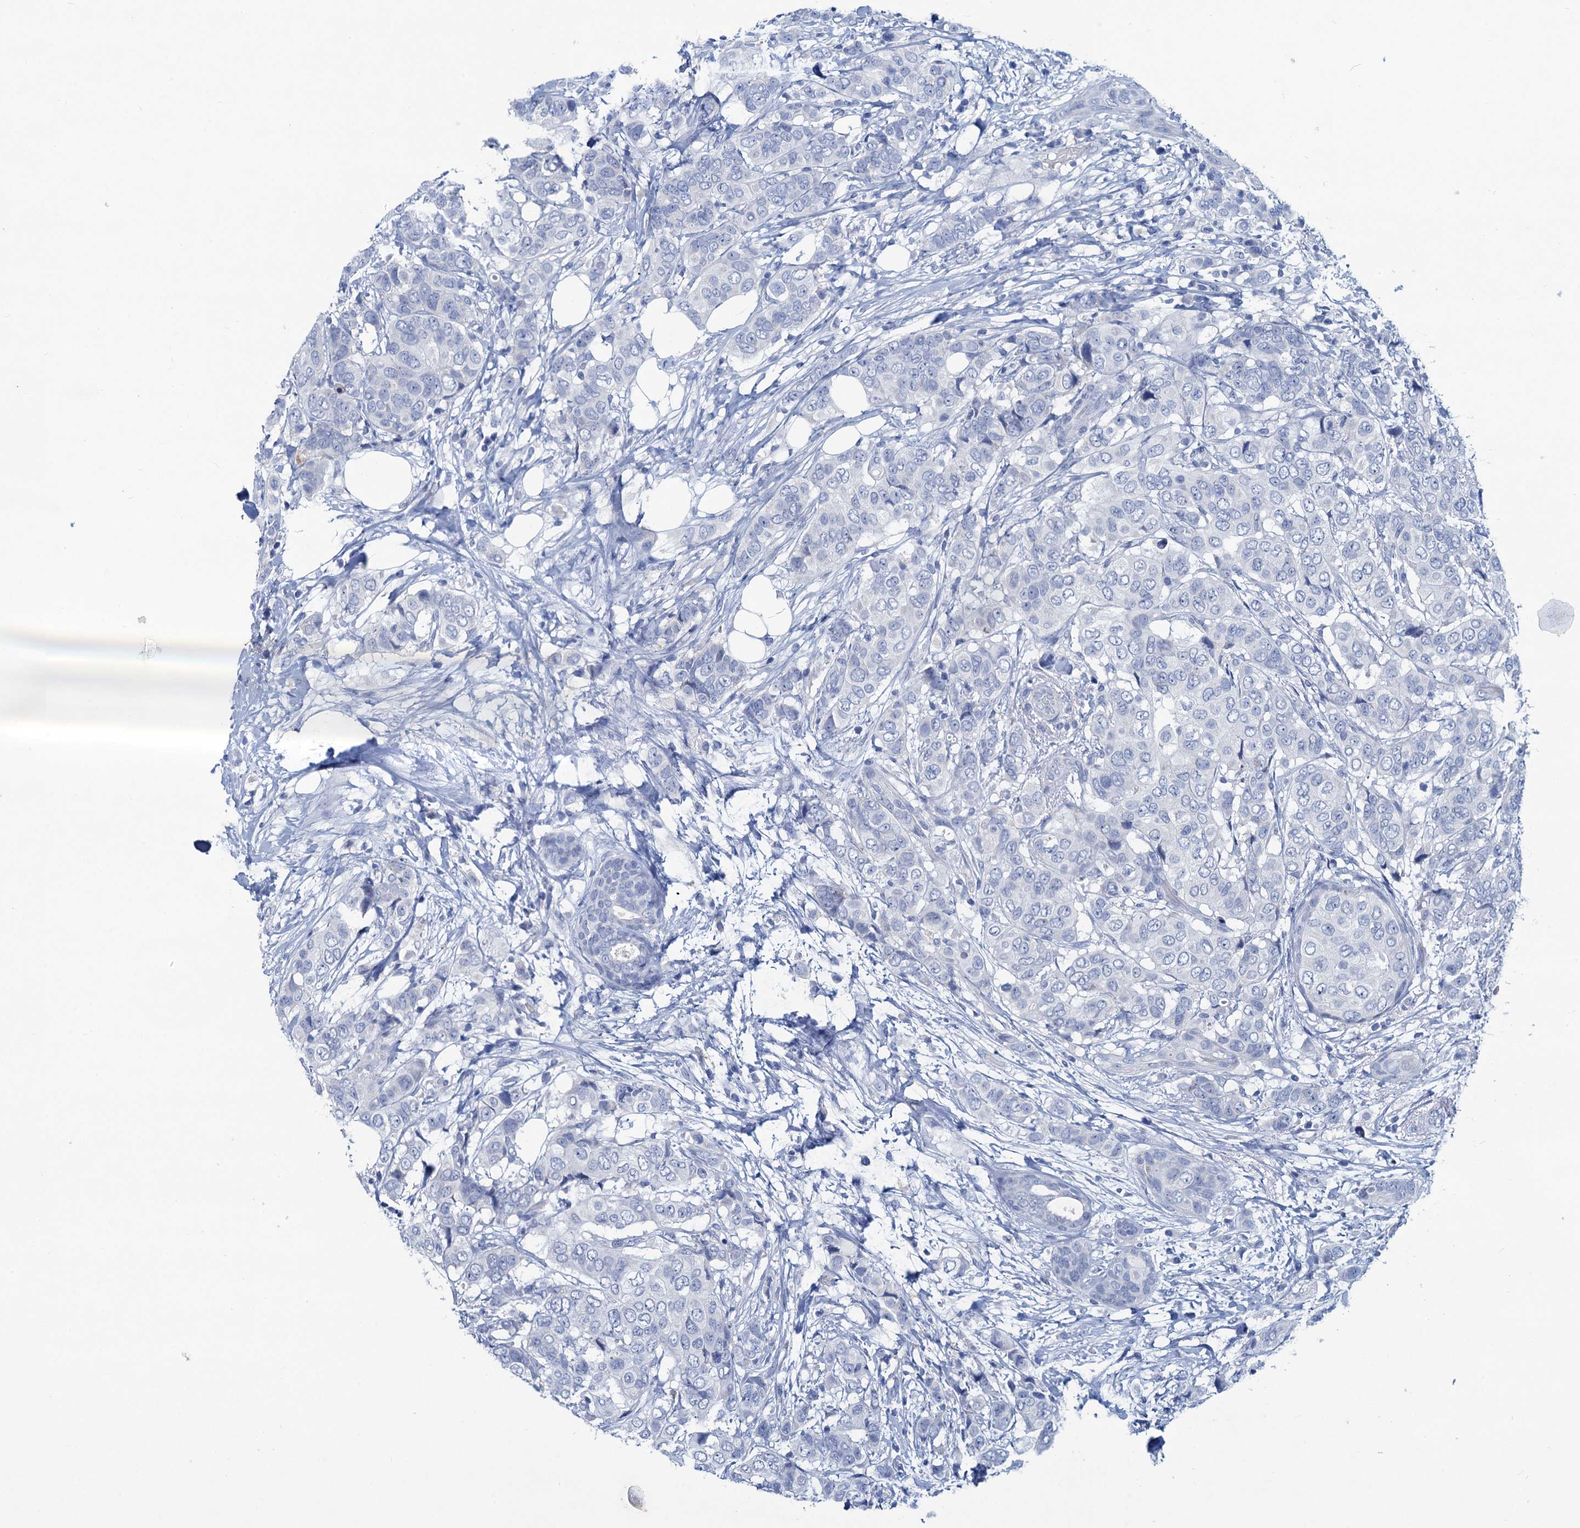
{"staining": {"intensity": "negative", "quantity": "none", "location": "none"}, "tissue": "breast cancer", "cell_type": "Tumor cells", "image_type": "cancer", "snomed": [{"axis": "morphology", "description": "Lobular carcinoma"}, {"axis": "topography", "description": "Breast"}], "caption": "Micrograph shows no significant protein staining in tumor cells of lobular carcinoma (breast).", "gene": "RTKN2", "patient": {"sex": "female", "age": 51}}